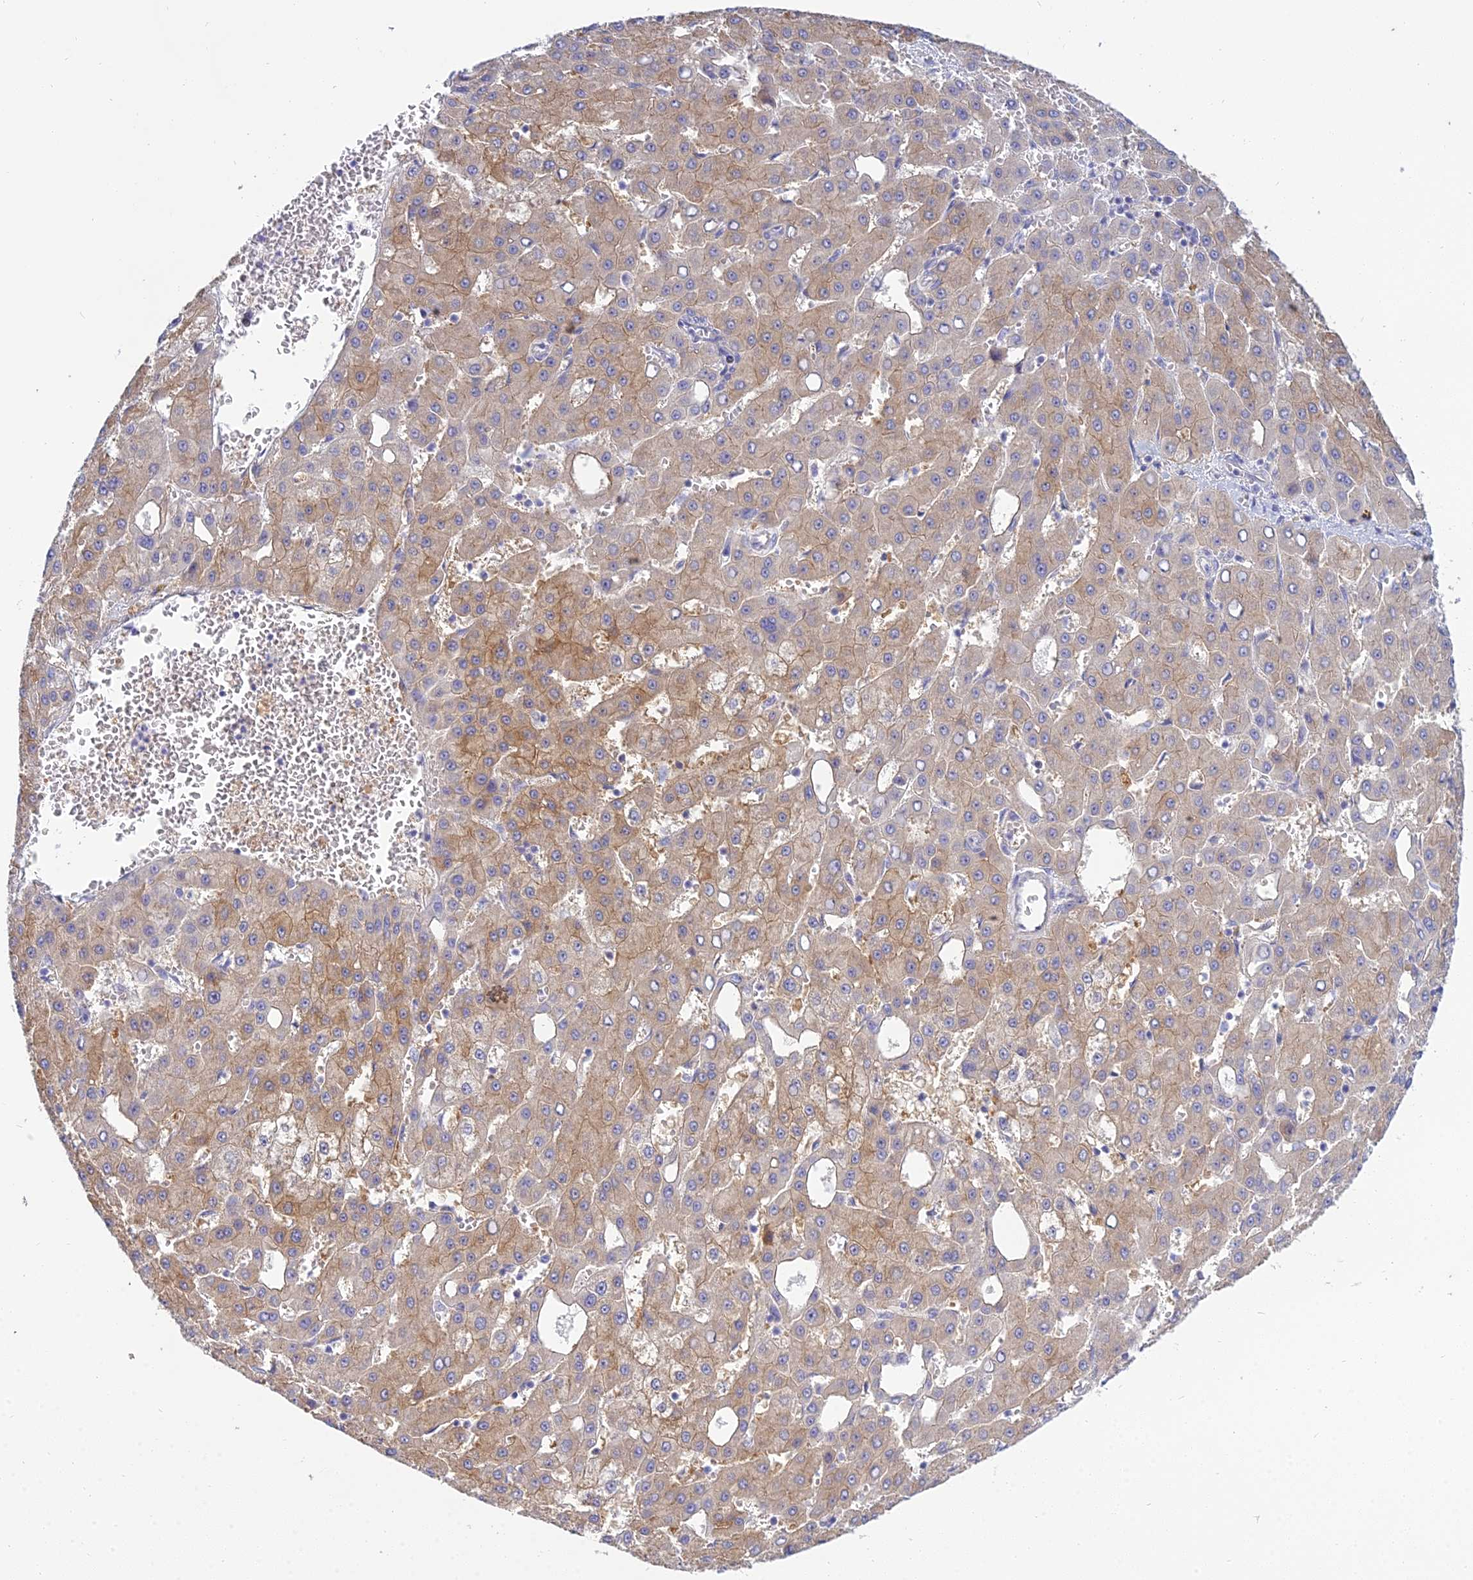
{"staining": {"intensity": "moderate", "quantity": ">75%", "location": "cytoplasmic/membranous"}, "tissue": "liver cancer", "cell_type": "Tumor cells", "image_type": "cancer", "snomed": [{"axis": "morphology", "description": "Carcinoma, Hepatocellular, NOS"}, {"axis": "topography", "description": "Liver"}], "caption": "A micrograph of human liver cancer stained for a protein reveals moderate cytoplasmic/membranous brown staining in tumor cells. The protein is shown in brown color, while the nuclei are stained blue.", "gene": "SMIM24", "patient": {"sex": "male", "age": 47}}